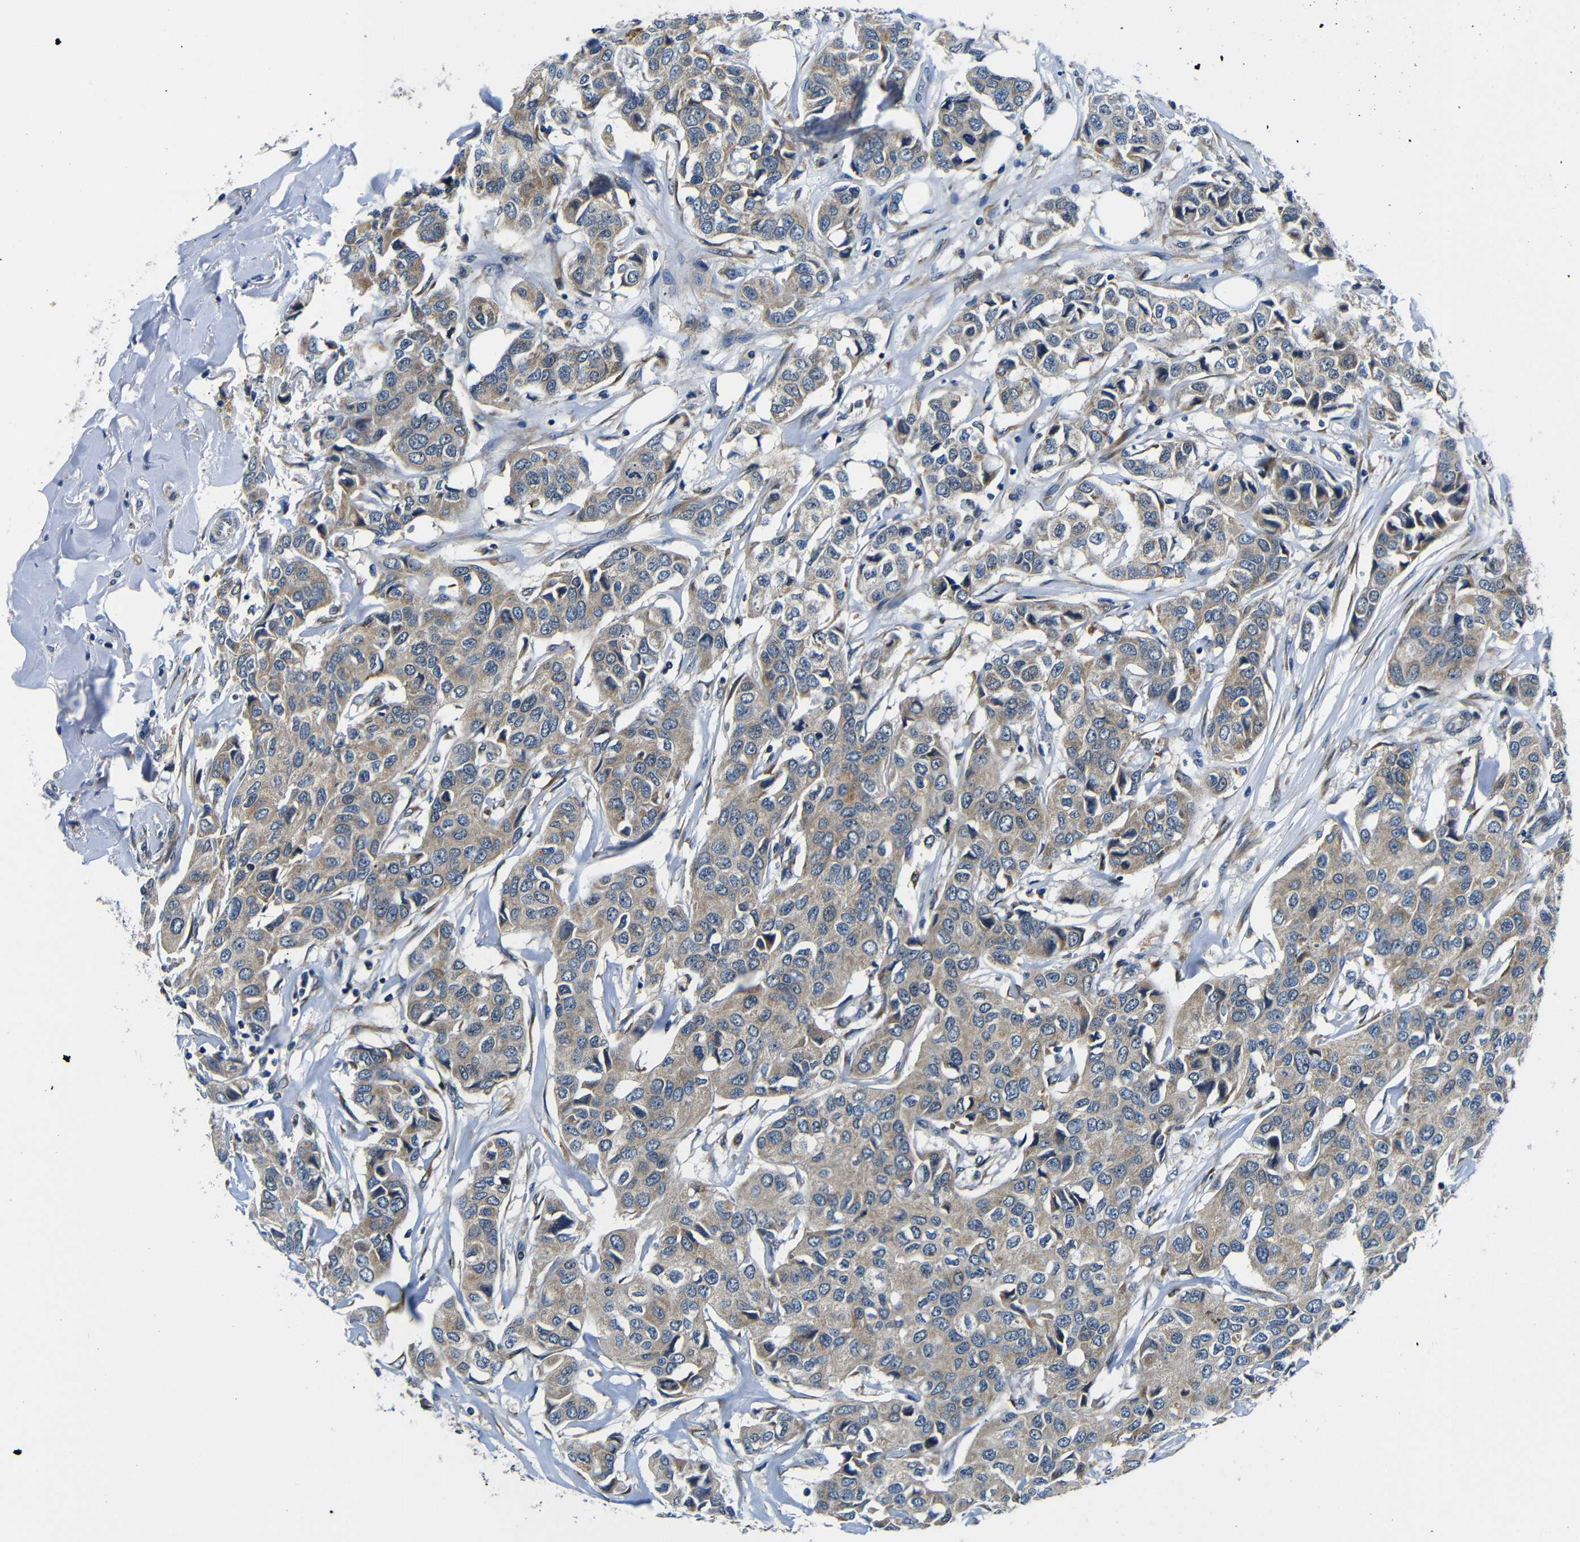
{"staining": {"intensity": "weak", "quantity": ">75%", "location": "cytoplasmic/membranous"}, "tissue": "breast cancer", "cell_type": "Tumor cells", "image_type": "cancer", "snomed": [{"axis": "morphology", "description": "Duct carcinoma"}, {"axis": "topography", "description": "Breast"}], "caption": "About >75% of tumor cells in breast cancer show weak cytoplasmic/membranous protein positivity as visualized by brown immunohistochemical staining.", "gene": "FKBP14", "patient": {"sex": "female", "age": 80}}